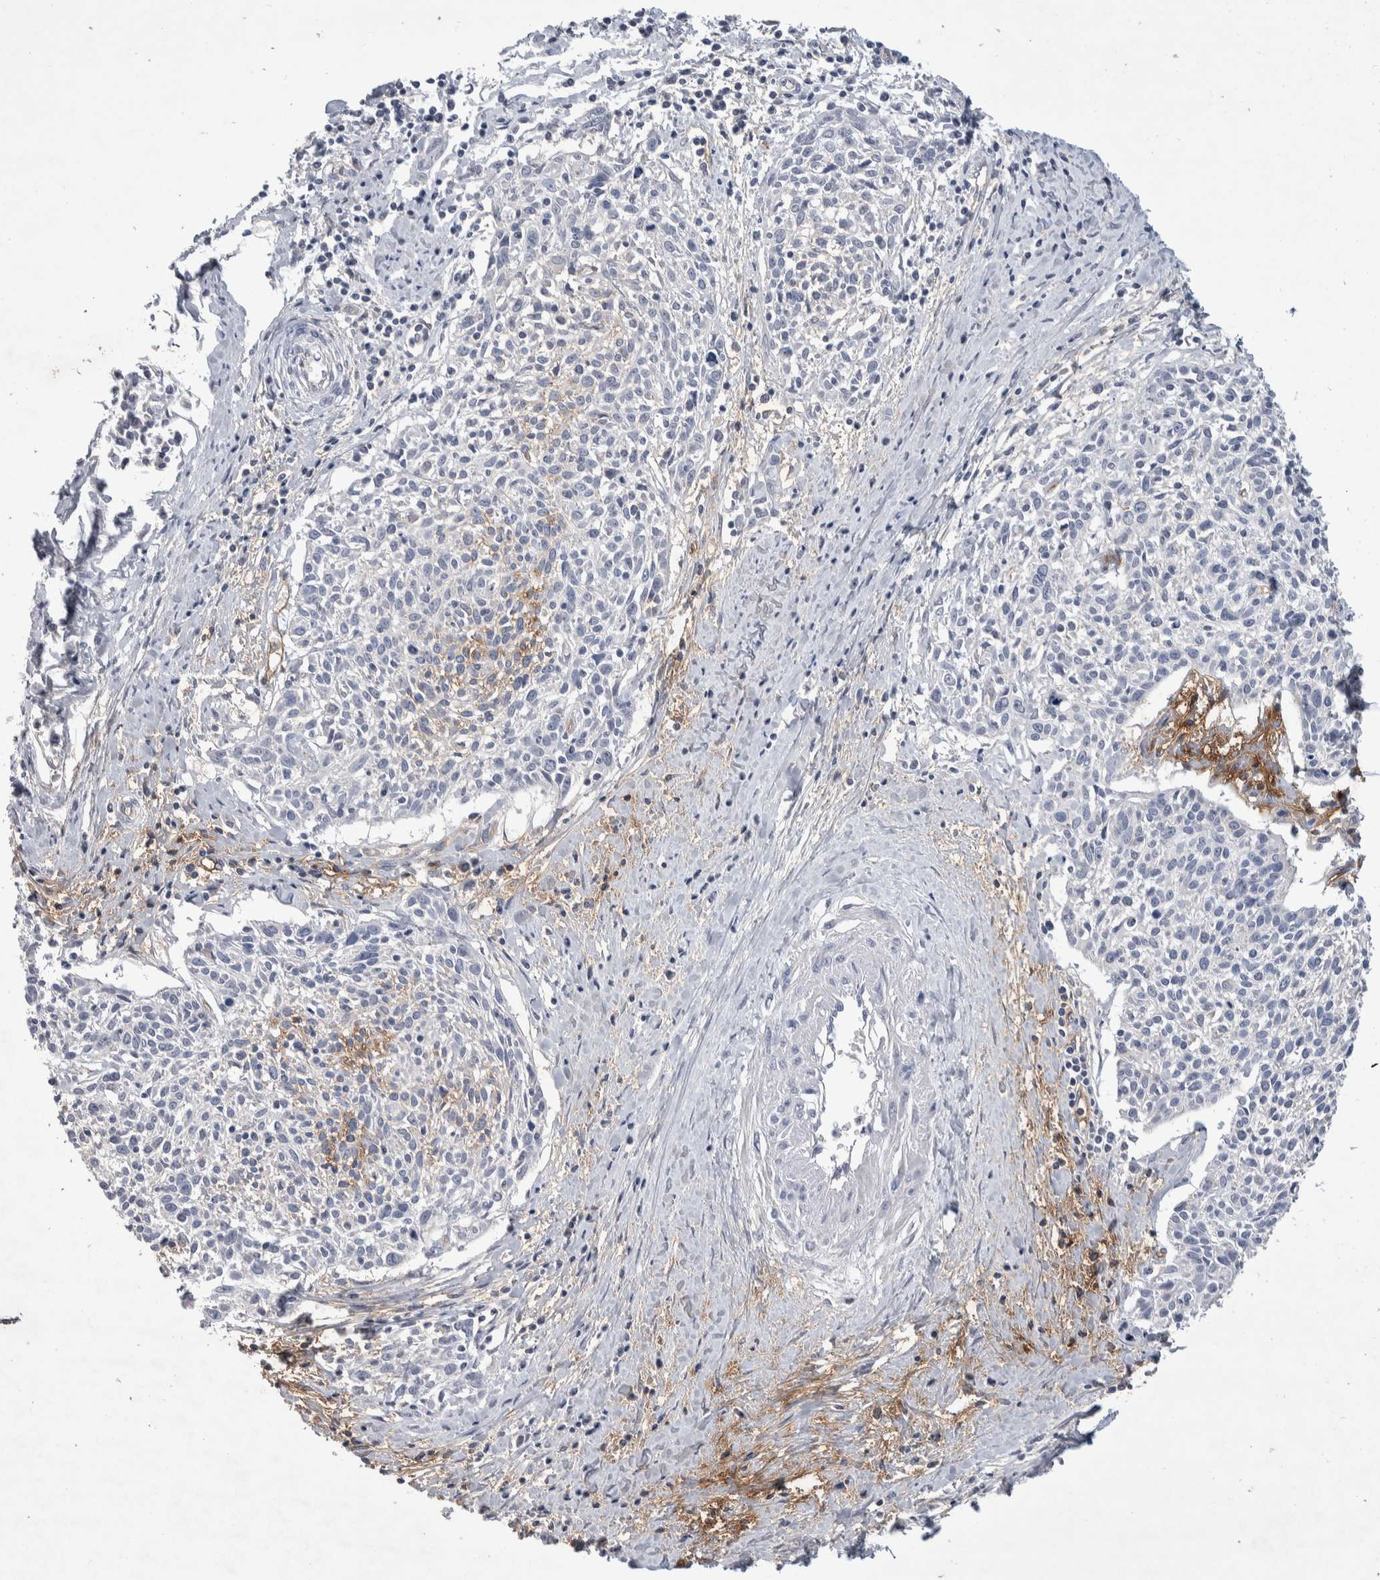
{"staining": {"intensity": "negative", "quantity": "none", "location": "none"}, "tissue": "cervical cancer", "cell_type": "Tumor cells", "image_type": "cancer", "snomed": [{"axis": "morphology", "description": "Squamous cell carcinoma, NOS"}, {"axis": "topography", "description": "Cervix"}], "caption": "Immunohistochemistry (IHC) of human squamous cell carcinoma (cervical) shows no expression in tumor cells. (DAB immunohistochemistry, high magnification).", "gene": "CEP131", "patient": {"sex": "female", "age": 51}}